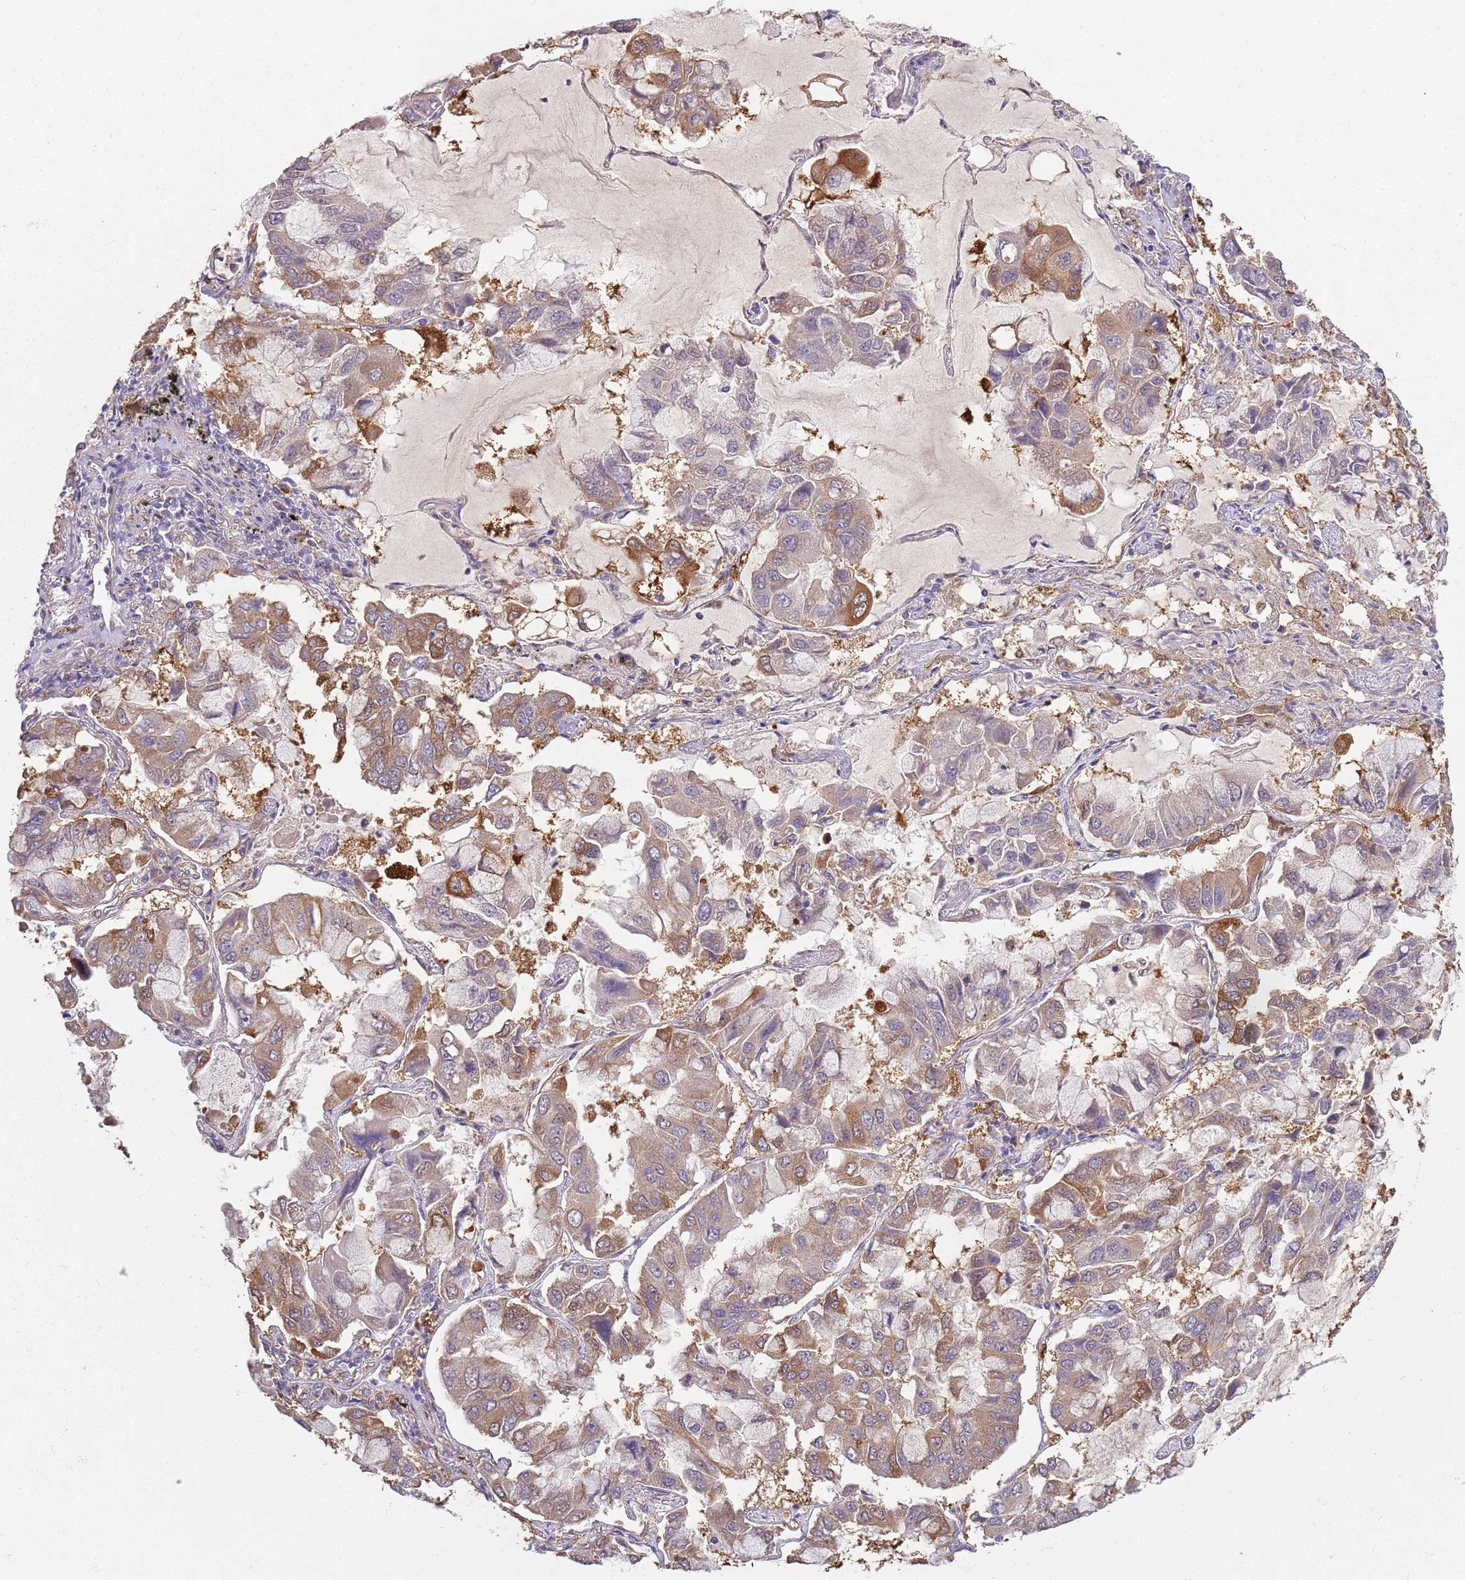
{"staining": {"intensity": "moderate", "quantity": "25%-75%", "location": "cytoplasmic/membranous"}, "tissue": "lung cancer", "cell_type": "Tumor cells", "image_type": "cancer", "snomed": [{"axis": "morphology", "description": "Adenocarcinoma, NOS"}, {"axis": "topography", "description": "Lung"}], "caption": "Lung cancer tissue demonstrates moderate cytoplasmic/membranous staining in approximately 25%-75% of tumor cells", "gene": "COQ5", "patient": {"sex": "male", "age": 64}}